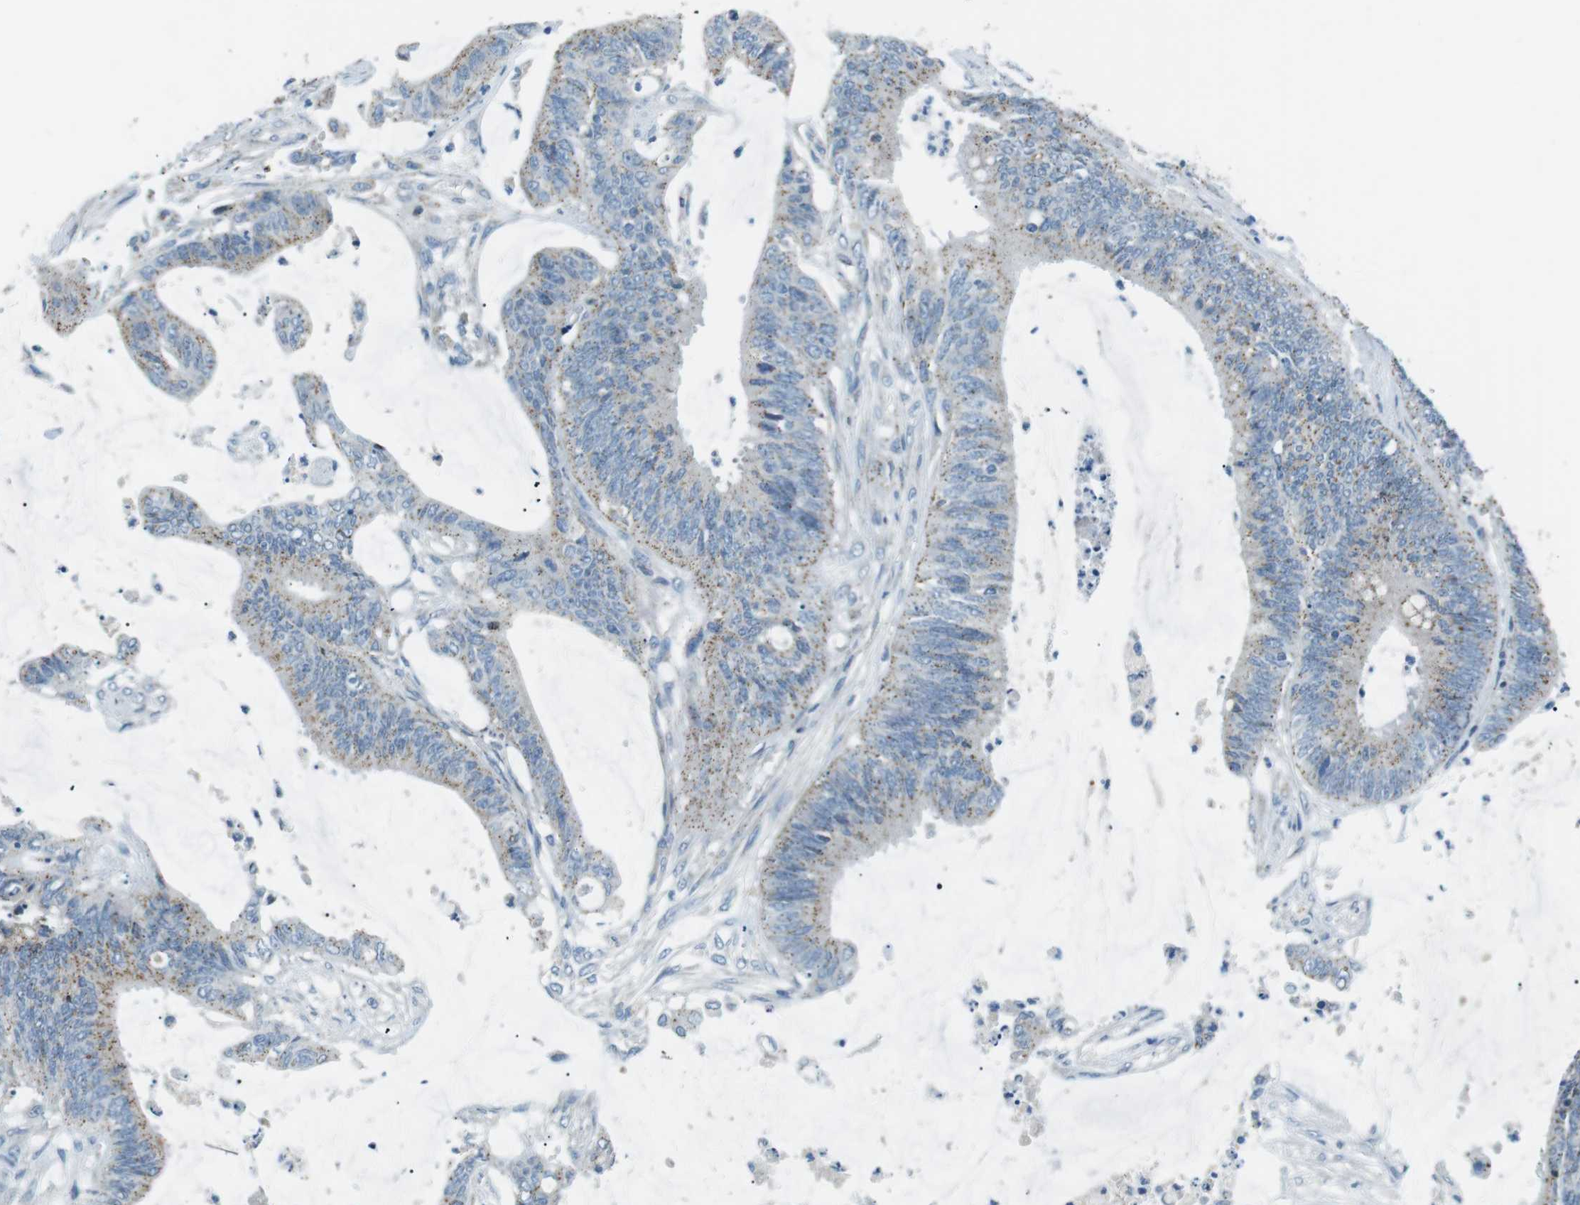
{"staining": {"intensity": "weak", "quantity": ">75%", "location": "cytoplasmic/membranous"}, "tissue": "colorectal cancer", "cell_type": "Tumor cells", "image_type": "cancer", "snomed": [{"axis": "morphology", "description": "Adenocarcinoma, NOS"}, {"axis": "topography", "description": "Rectum"}], "caption": "This is a photomicrograph of immunohistochemistry (IHC) staining of colorectal cancer (adenocarcinoma), which shows weak staining in the cytoplasmic/membranous of tumor cells.", "gene": "FAM3B", "patient": {"sex": "female", "age": 66}}